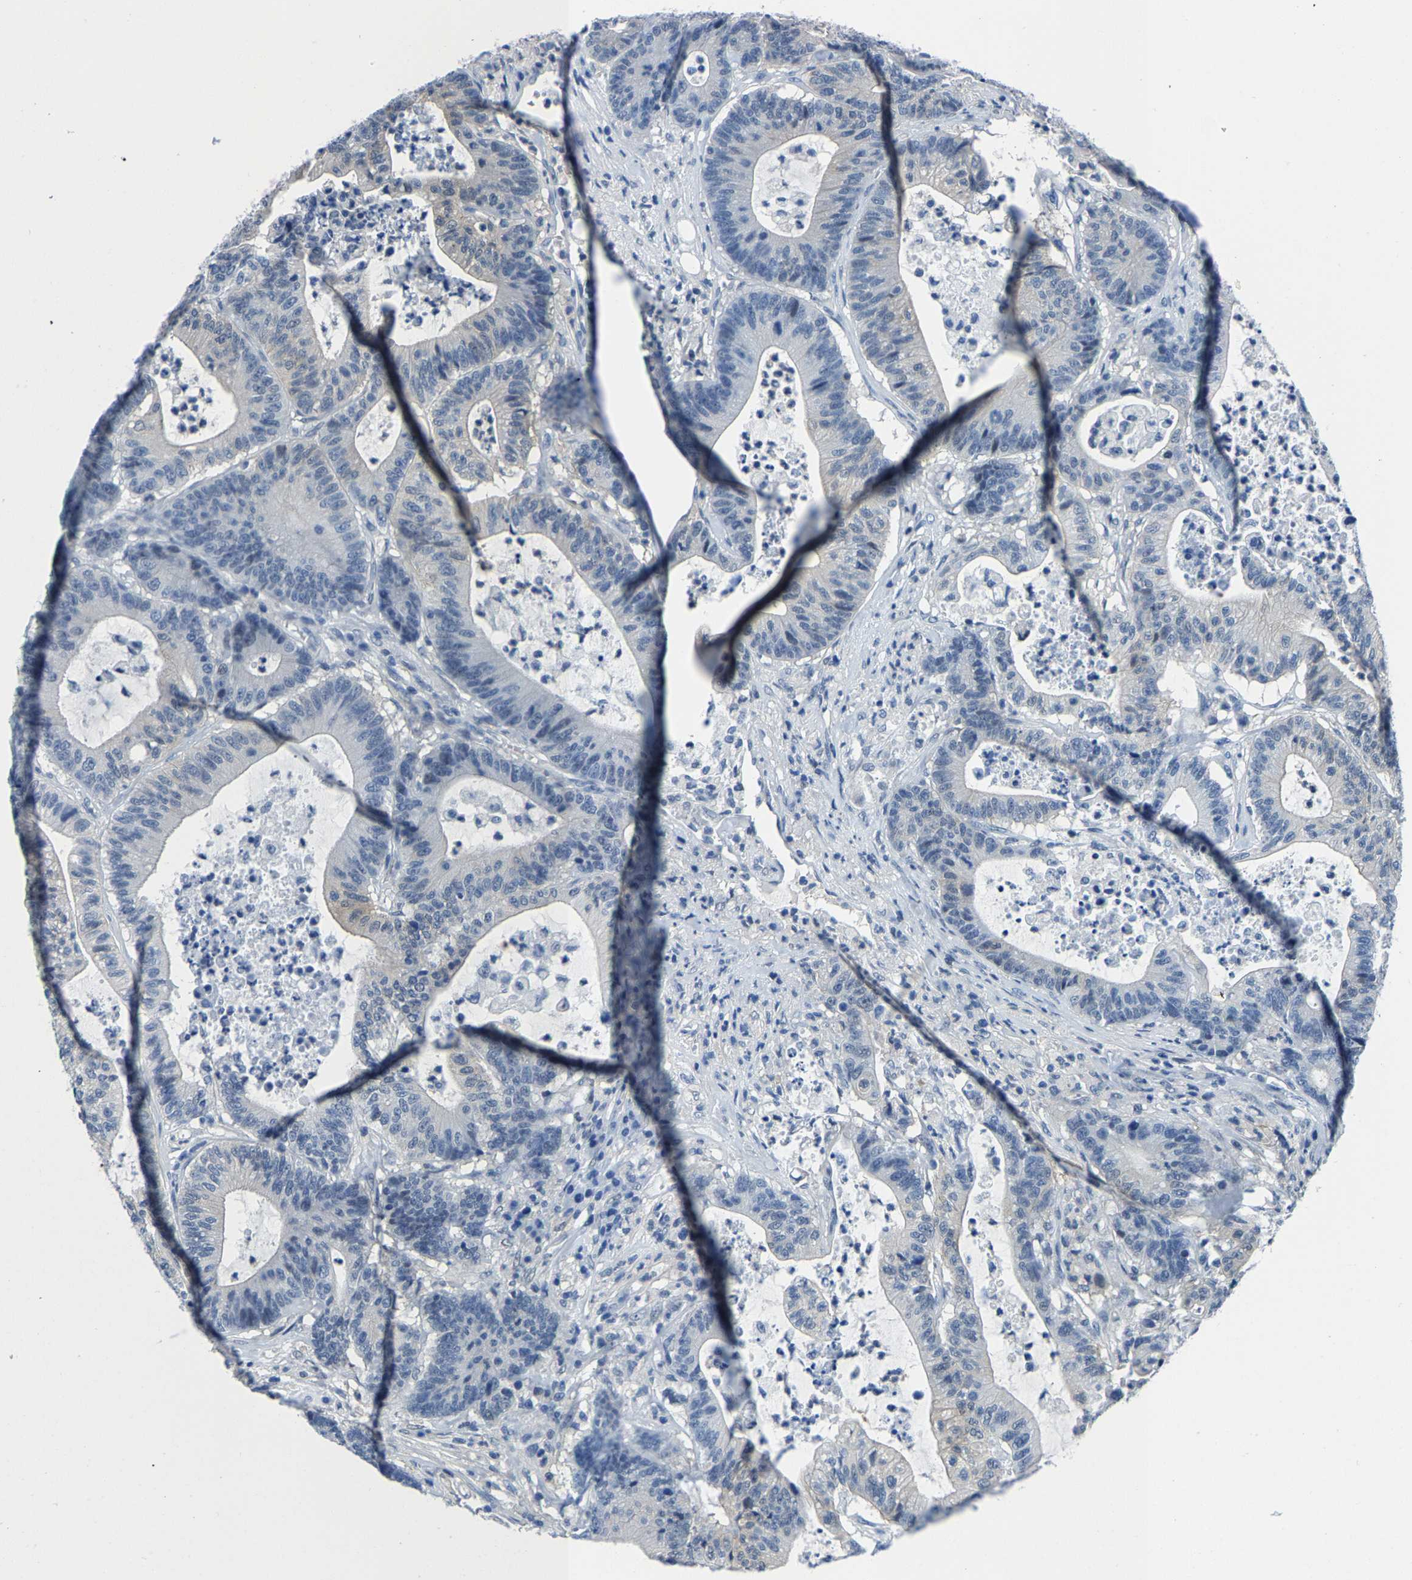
{"staining": {"intensity": "negative", "quantity": "none", "location": "none"}, "tissue": "colorectal cancer", "cell_type": "Tumor cells", "image_type": "cancer", "snomed": [{"axis": "morphology", "description": "Adenocarcinoma, NOS"}, {"axis": "topography", "description": "Colon"}], "caption": "This image is of adenocarcinoma (colorectal) stained with immunohistochemistry (IHC) to label a protein in brown with the nuclei are counter-stained blue. There is no positivity in tumor cells. (Stains: DAB (3,3'-diaminobenzidine) IHC with hematoxylin counter stain, Microscopy: brightfield microscopy at high magnification).", "gene": "SSH3", "patient": {"sex": "female", "age": 84}}